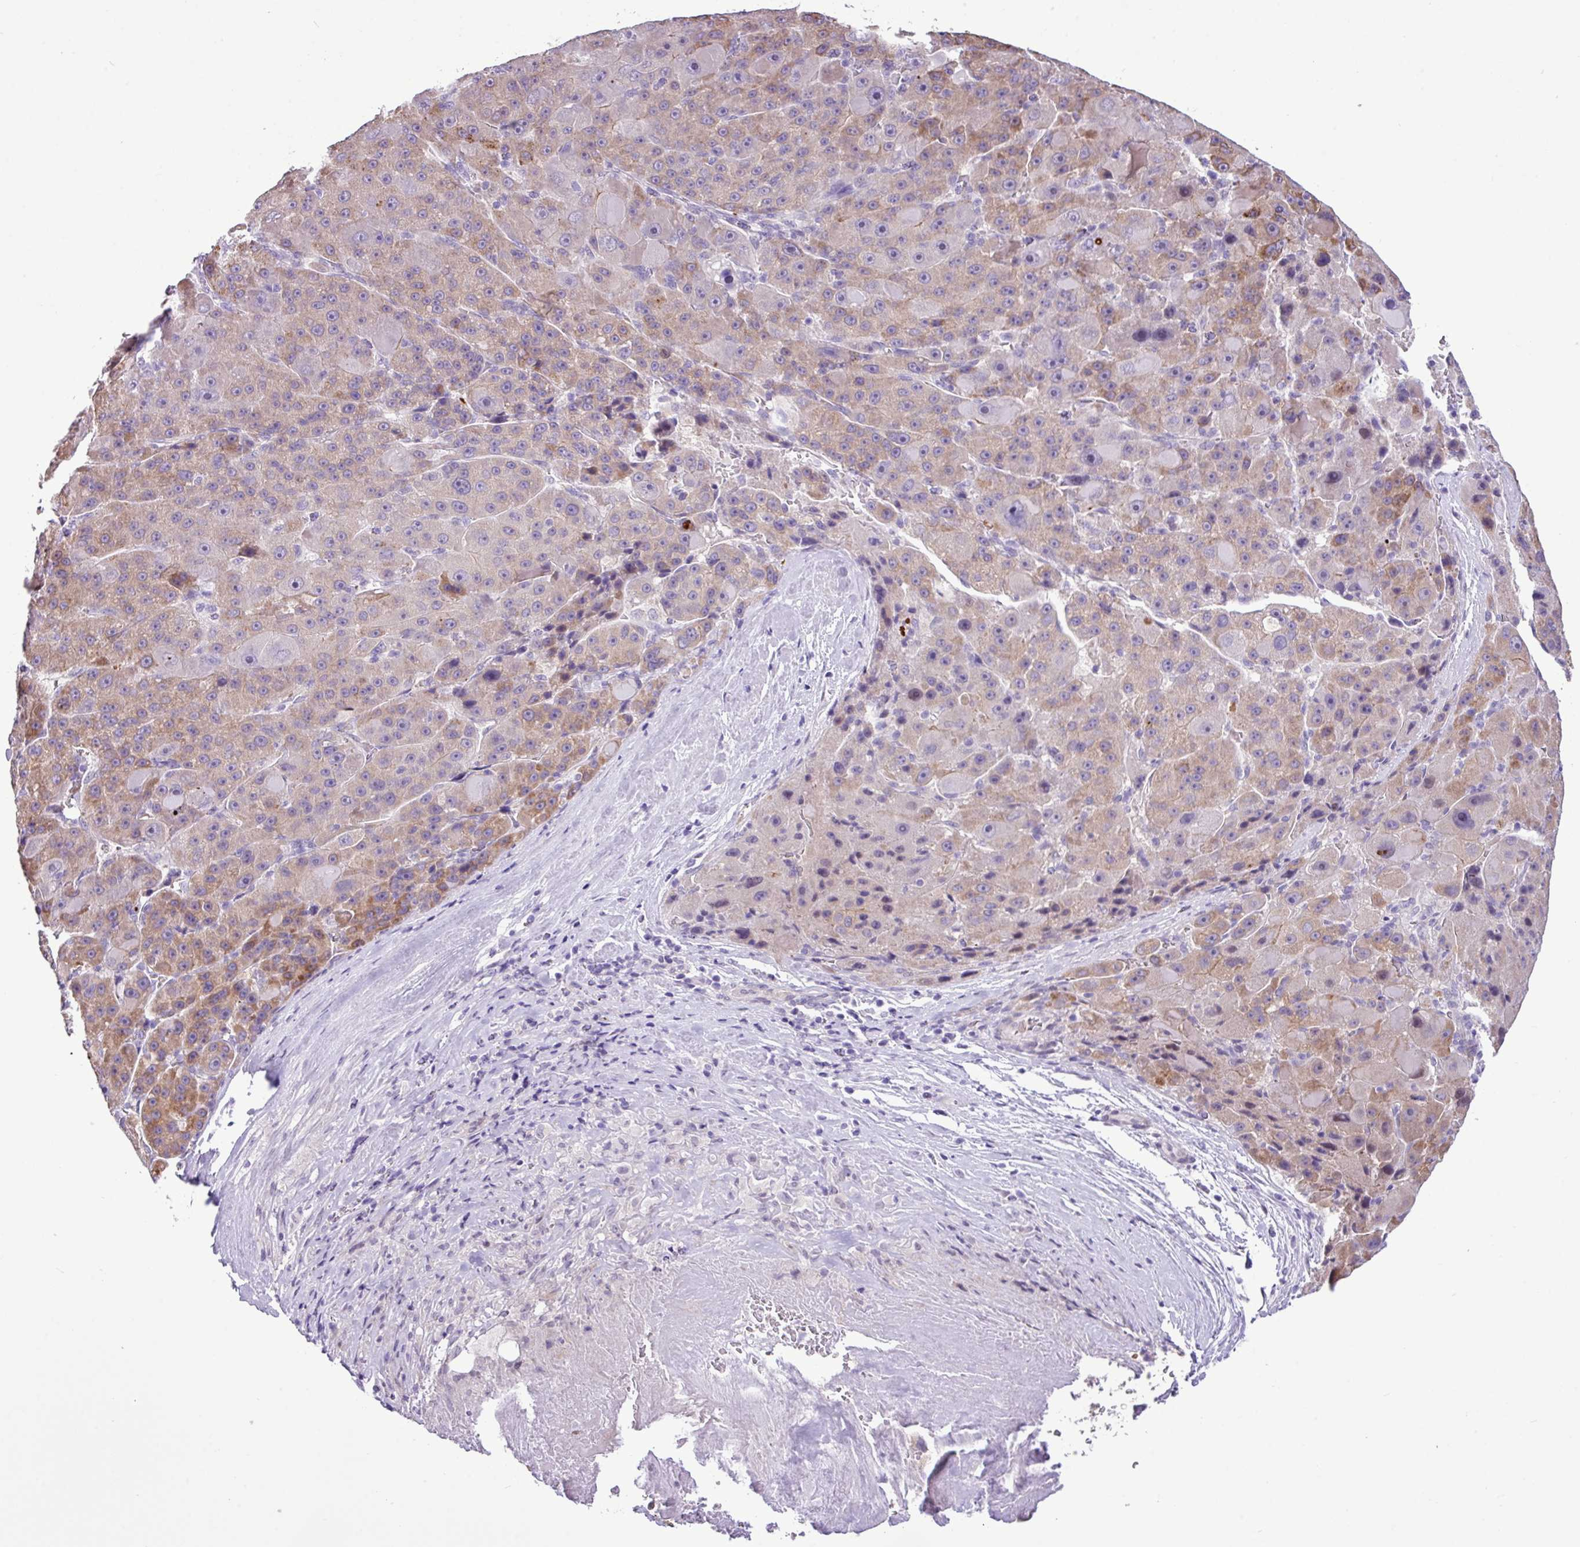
{"staining": {"intensity": "moderate", "quantity": "25%-75%", "location": "cytoplasmic/membranous"}, "tissue": "liver cancer", "cell_type": "Tumor cells", "image_type": "cancer", "snomed": [{"axis": "morphology", "description": "Carcinoma, Hepatocellular, NOS"}, {"axis": "topography", "description": "Liver"}], "caption": "Protein analysis of hepatocellular carcinoma (liver) tissue displays moderate cytoplasmic/membranous positivity in about 25%-75% of tumor cells.", "gene": "YLPM1", "patient": {"sex": "male", "age": 76}}